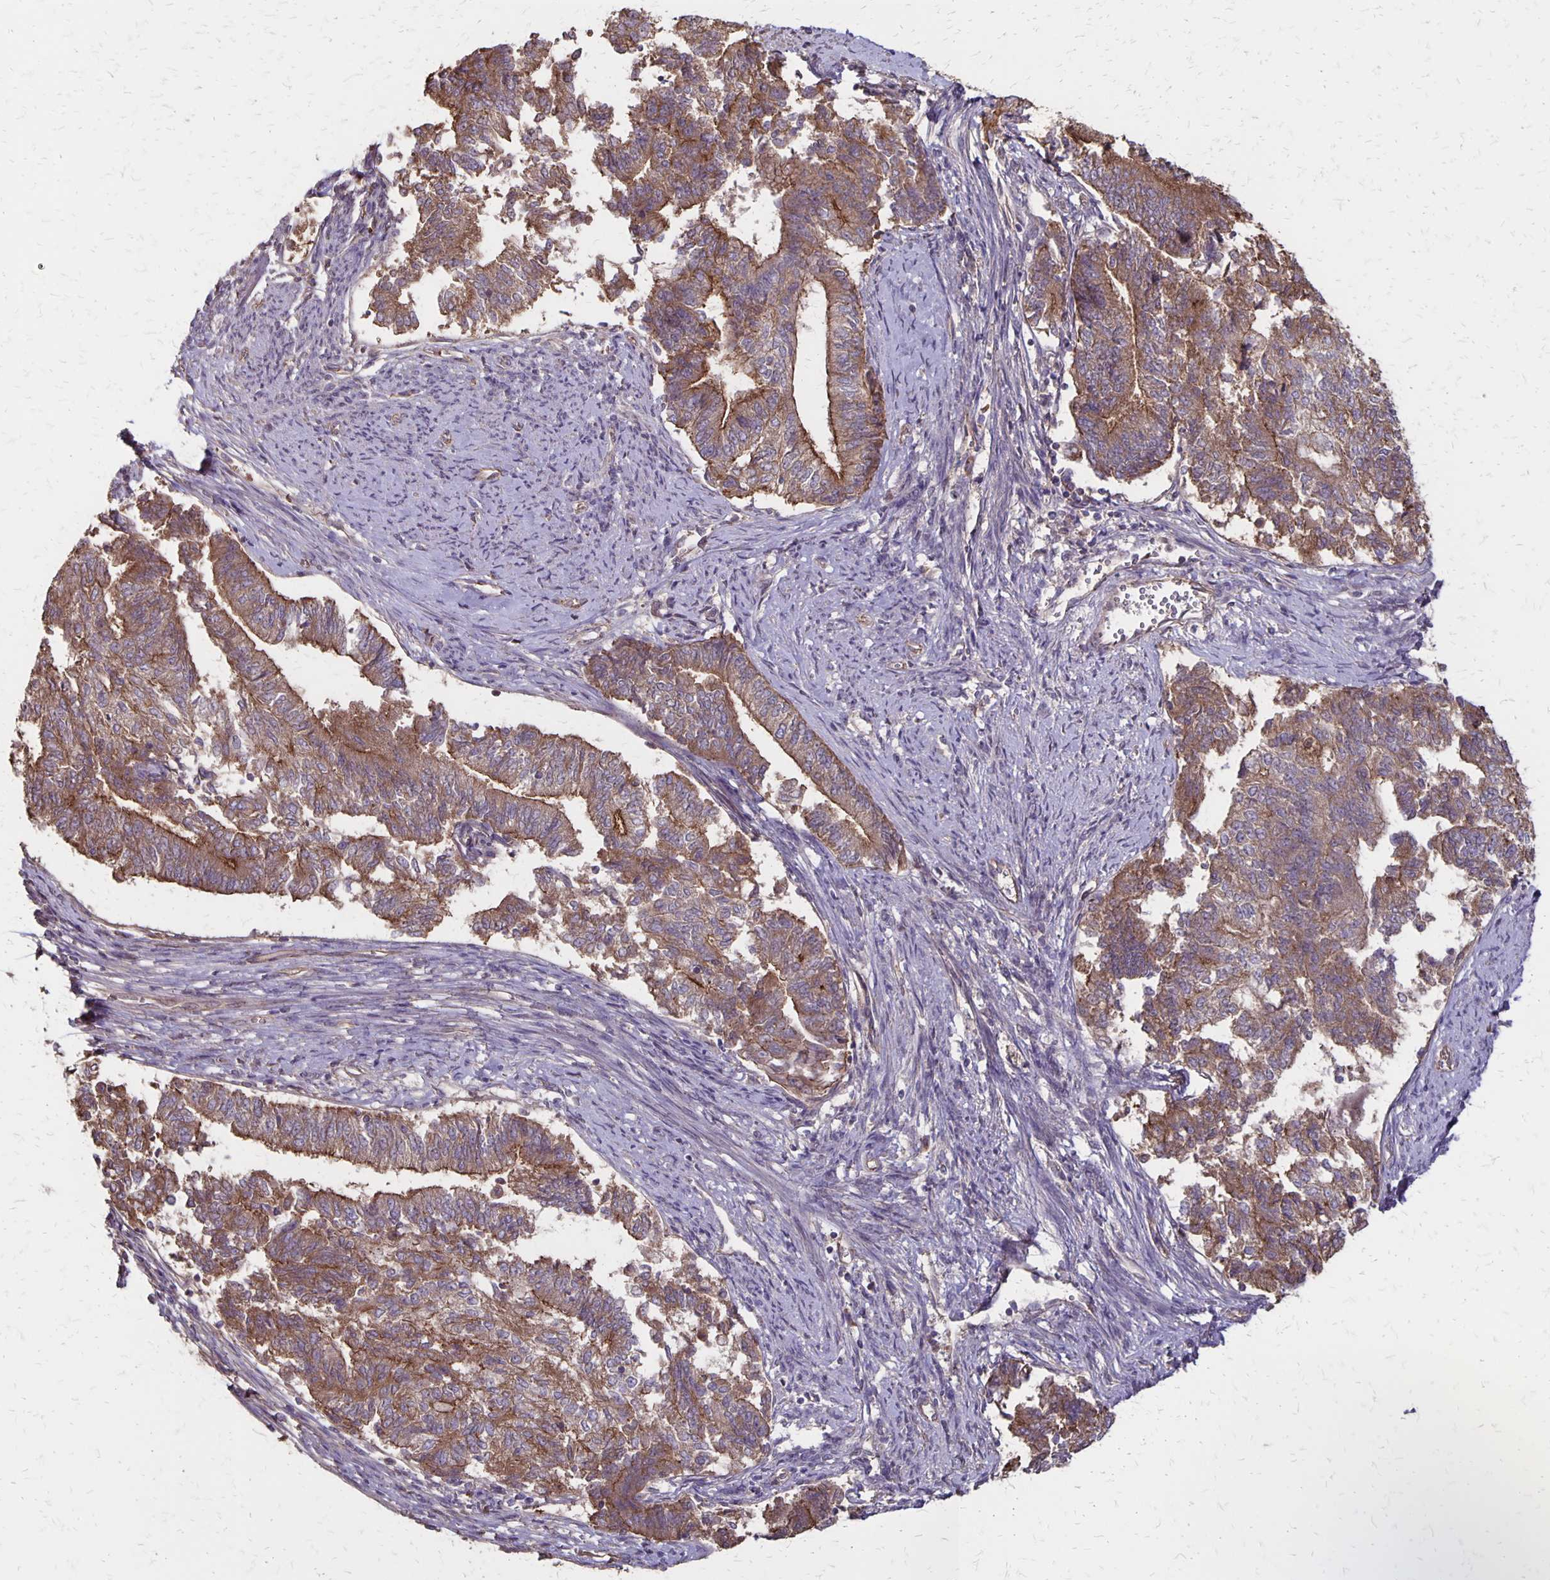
{"staining": {"intensity": "moderate", "quantity": ">75%", "location": "cytoplasmic/membranous"}, "tissue": "endometrial cancer", "cell_type": "Tumor cells", "image_type": "cancer", "snomed": [{"axis": "morphology", "description": "Adenocarcinoma, NOS"}, {"axis": "topography", "description": "Endometrium"}], "caption": "Immunohistochemistry (IHC) photomicrograph of human endometrial cancer stained for a protein (brown), which displays medium levels of moderate cytoplasmic/membranous expression in approximately >75% of tumor cells.", "gene": "PROM2", "patient": {"sex": "female", "age": 65}}